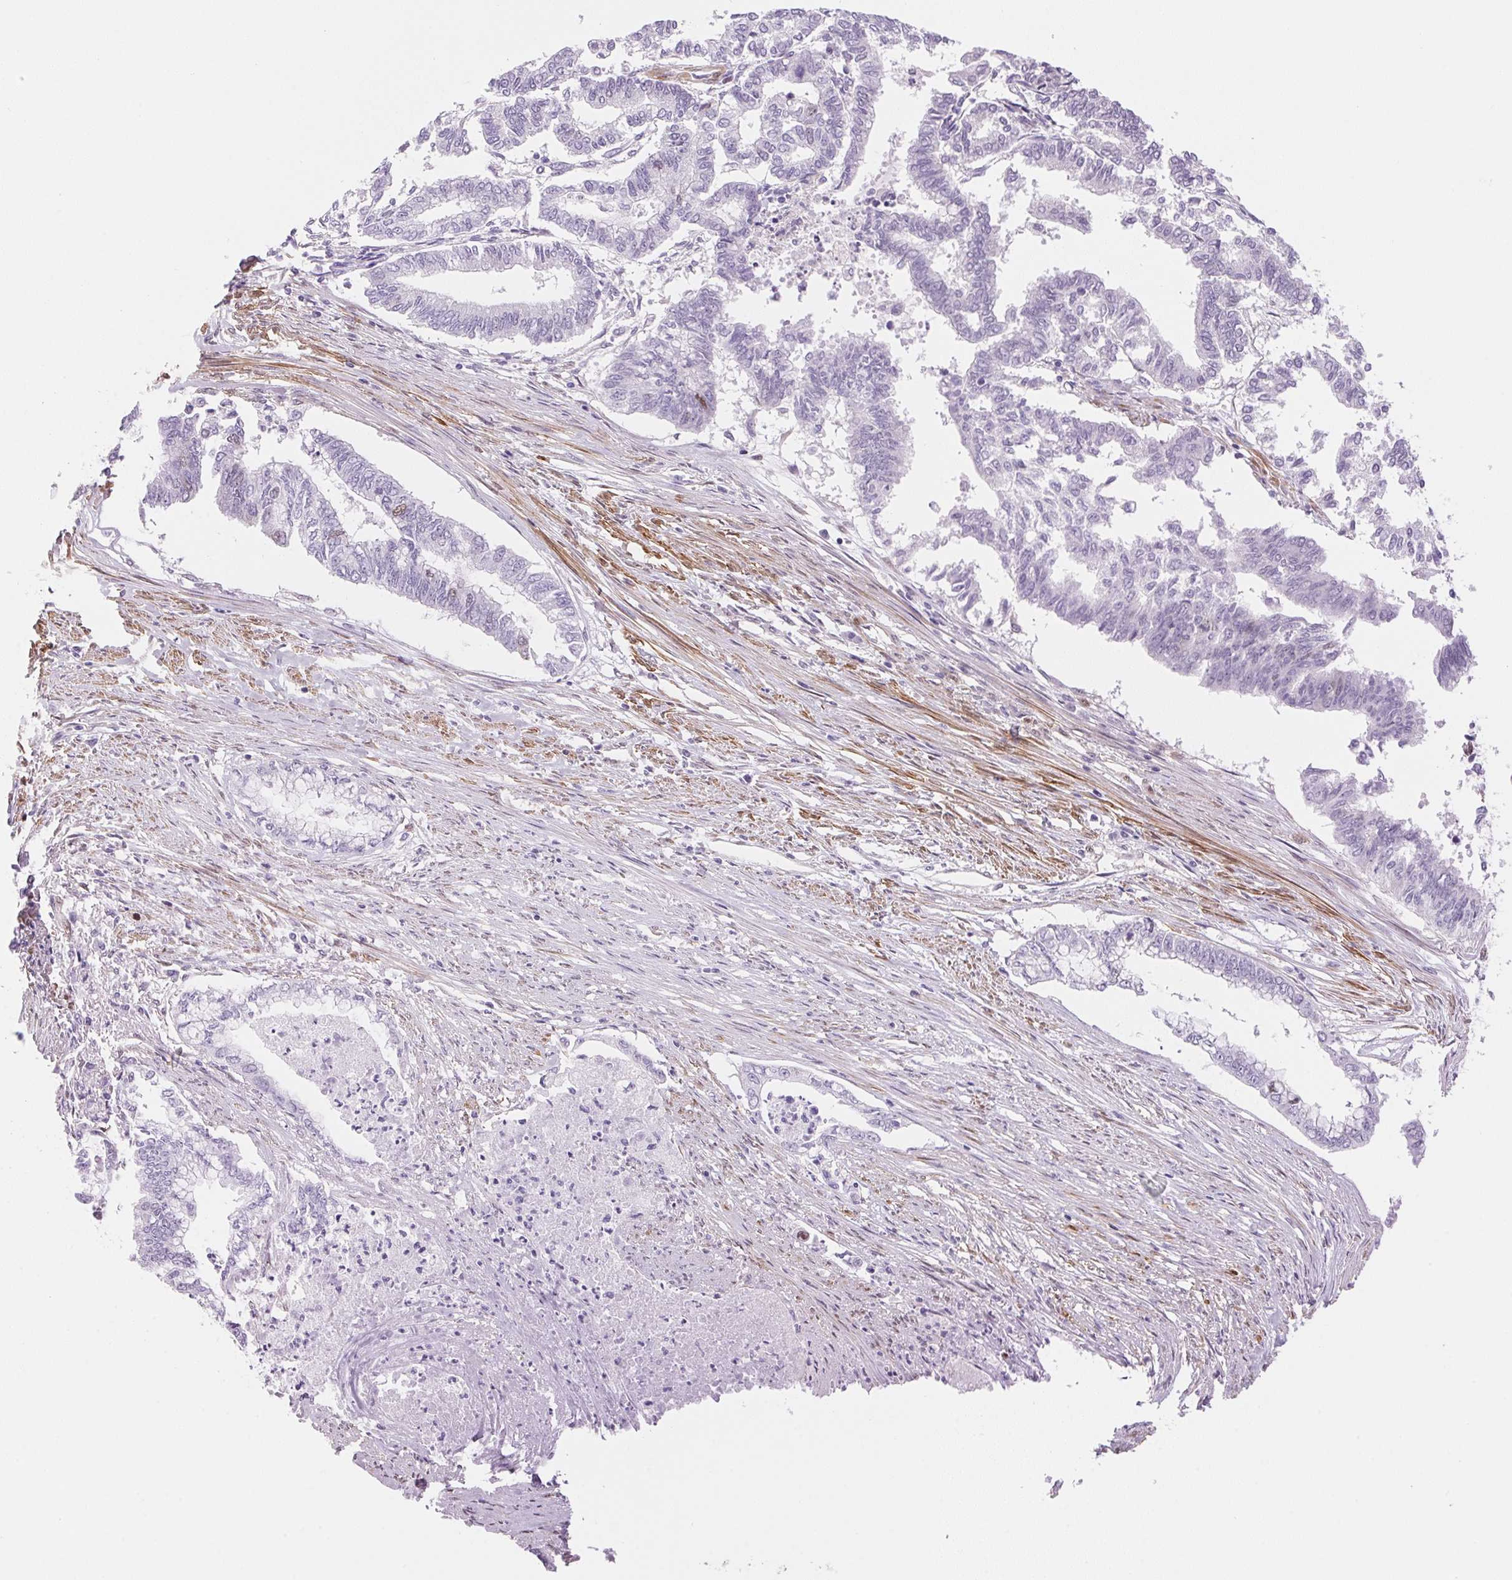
{"staining": {"intensity": "weak", "quantity": "<25%", "location": "nuclear"}, "tissue": "endometrial cancer", "cell_type": "Tumor cells", "image_type": "cancer", "snomed": [{"axis": "morphology", "description": "Adenocarcinoma, NOS"}, {"axis": "topography", "description": "Endometrium"}], "caption": "Immunohistochemical staining of endometrial cancer (adenocarcinoma) shows no significant positivity in tumor cells. The staining was performed using DAB (3,3'-diaminobenzidine) to visualize the protein expression in brown, while the nuclei were stained in blue with hematoxylin (Magnification: 20x).", "gene": "SMTN", "patient": {"sex": "female", "age": 79}}